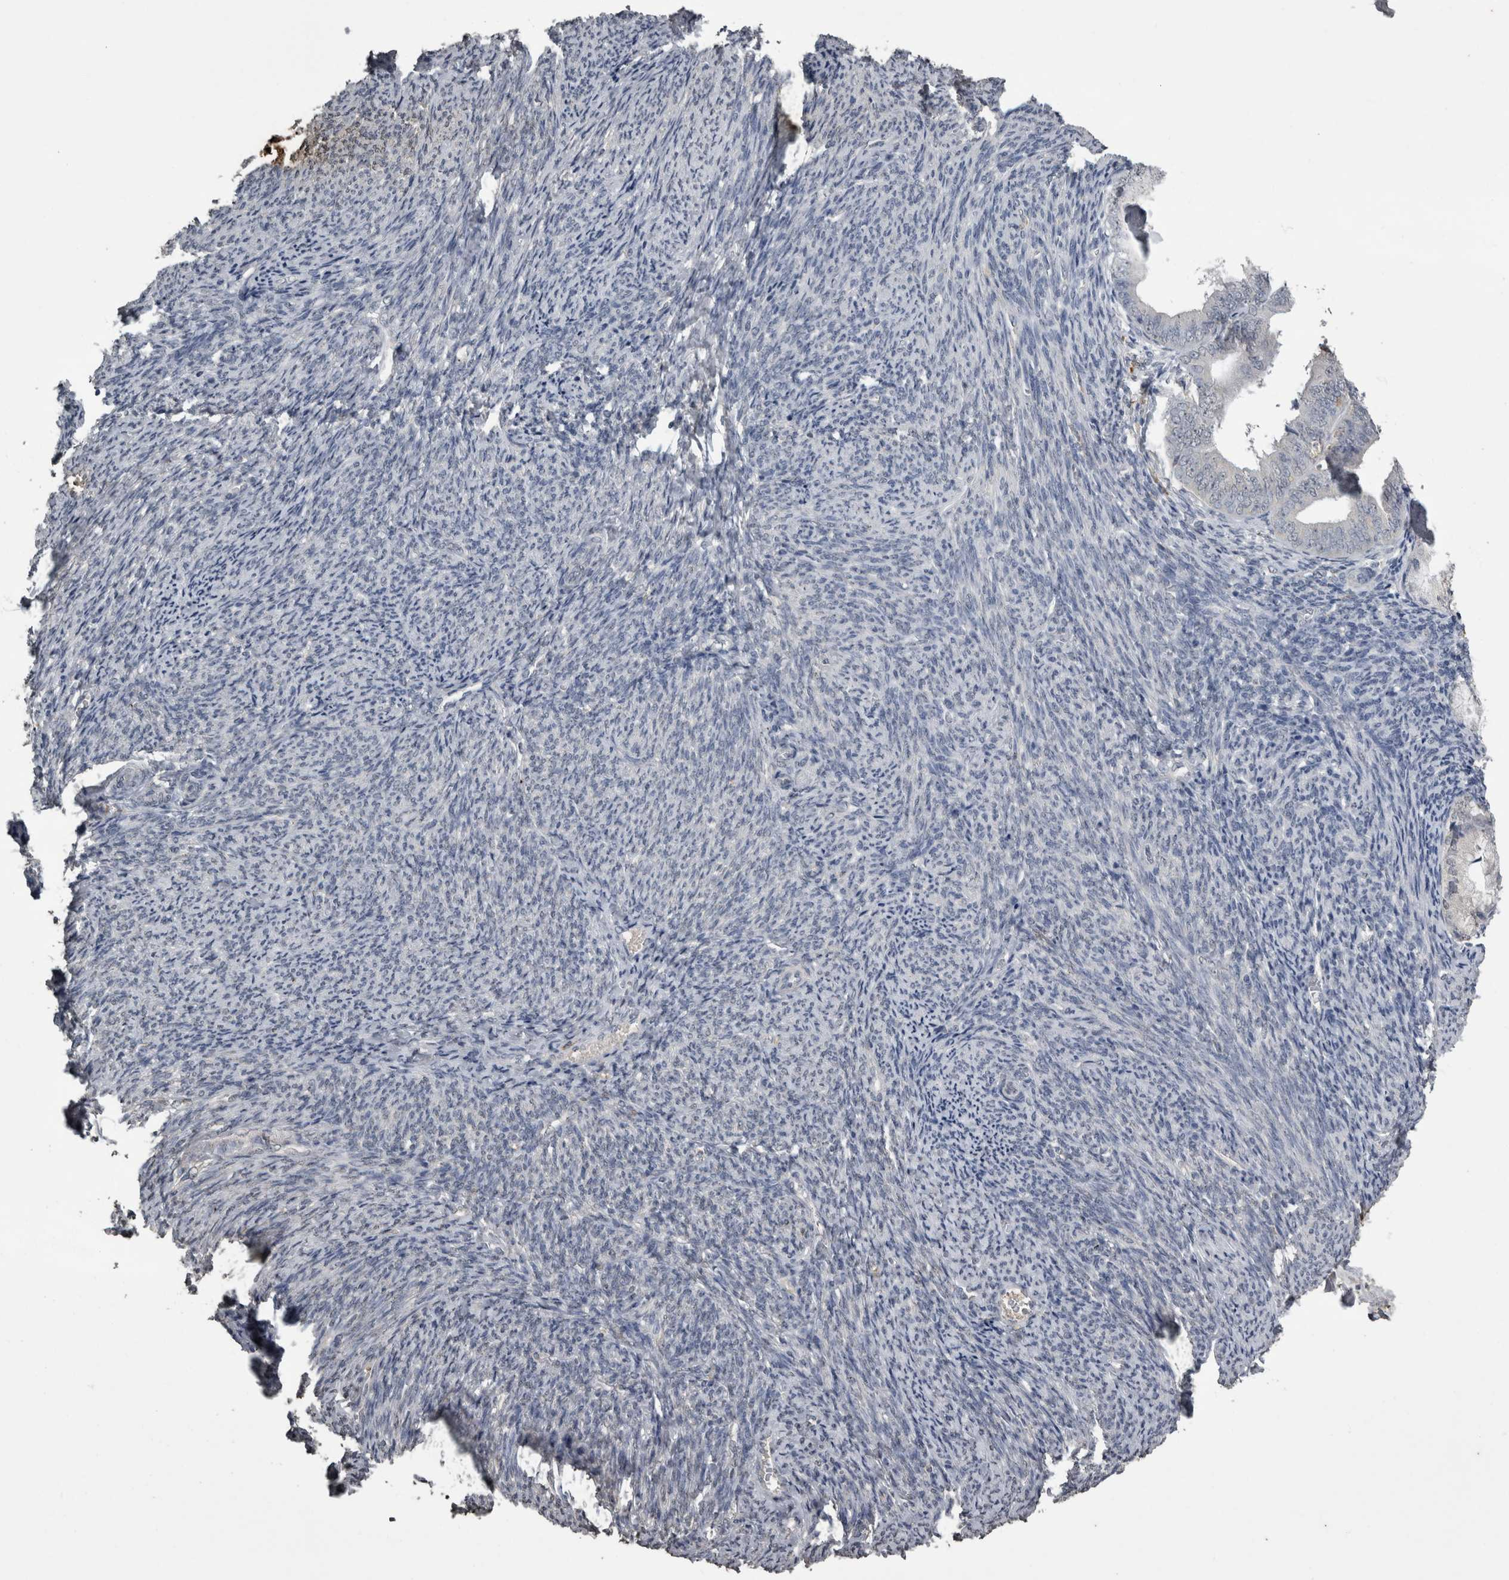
{"staining": {"intensity": "negative", "quantity": "none", "location": "none"}, "tissue": "endometrial cancer", "cell_type": "Tumor cells", "image_type": "cancer", "snomed": [{"axis": "morphology", "description": "Adenocarcinoma, NOS"}, {"axis": "topography", "description": "Endometrium"}], "caption": "High magnification brightfield microscopy of endometrial cancer stained with DAB (3,3'-diaminobenzidine) (brown) and counterstained with hematoxylin (blue): tumor cells show no significant staining. (DAB (3,3'-diaminobenzidine) immunohistochemistry (IHC) visualized using brightfield microscopy, high magnification).", "gene": "PIK3AP1", "patient": {"sex": "female", "age": 63}}